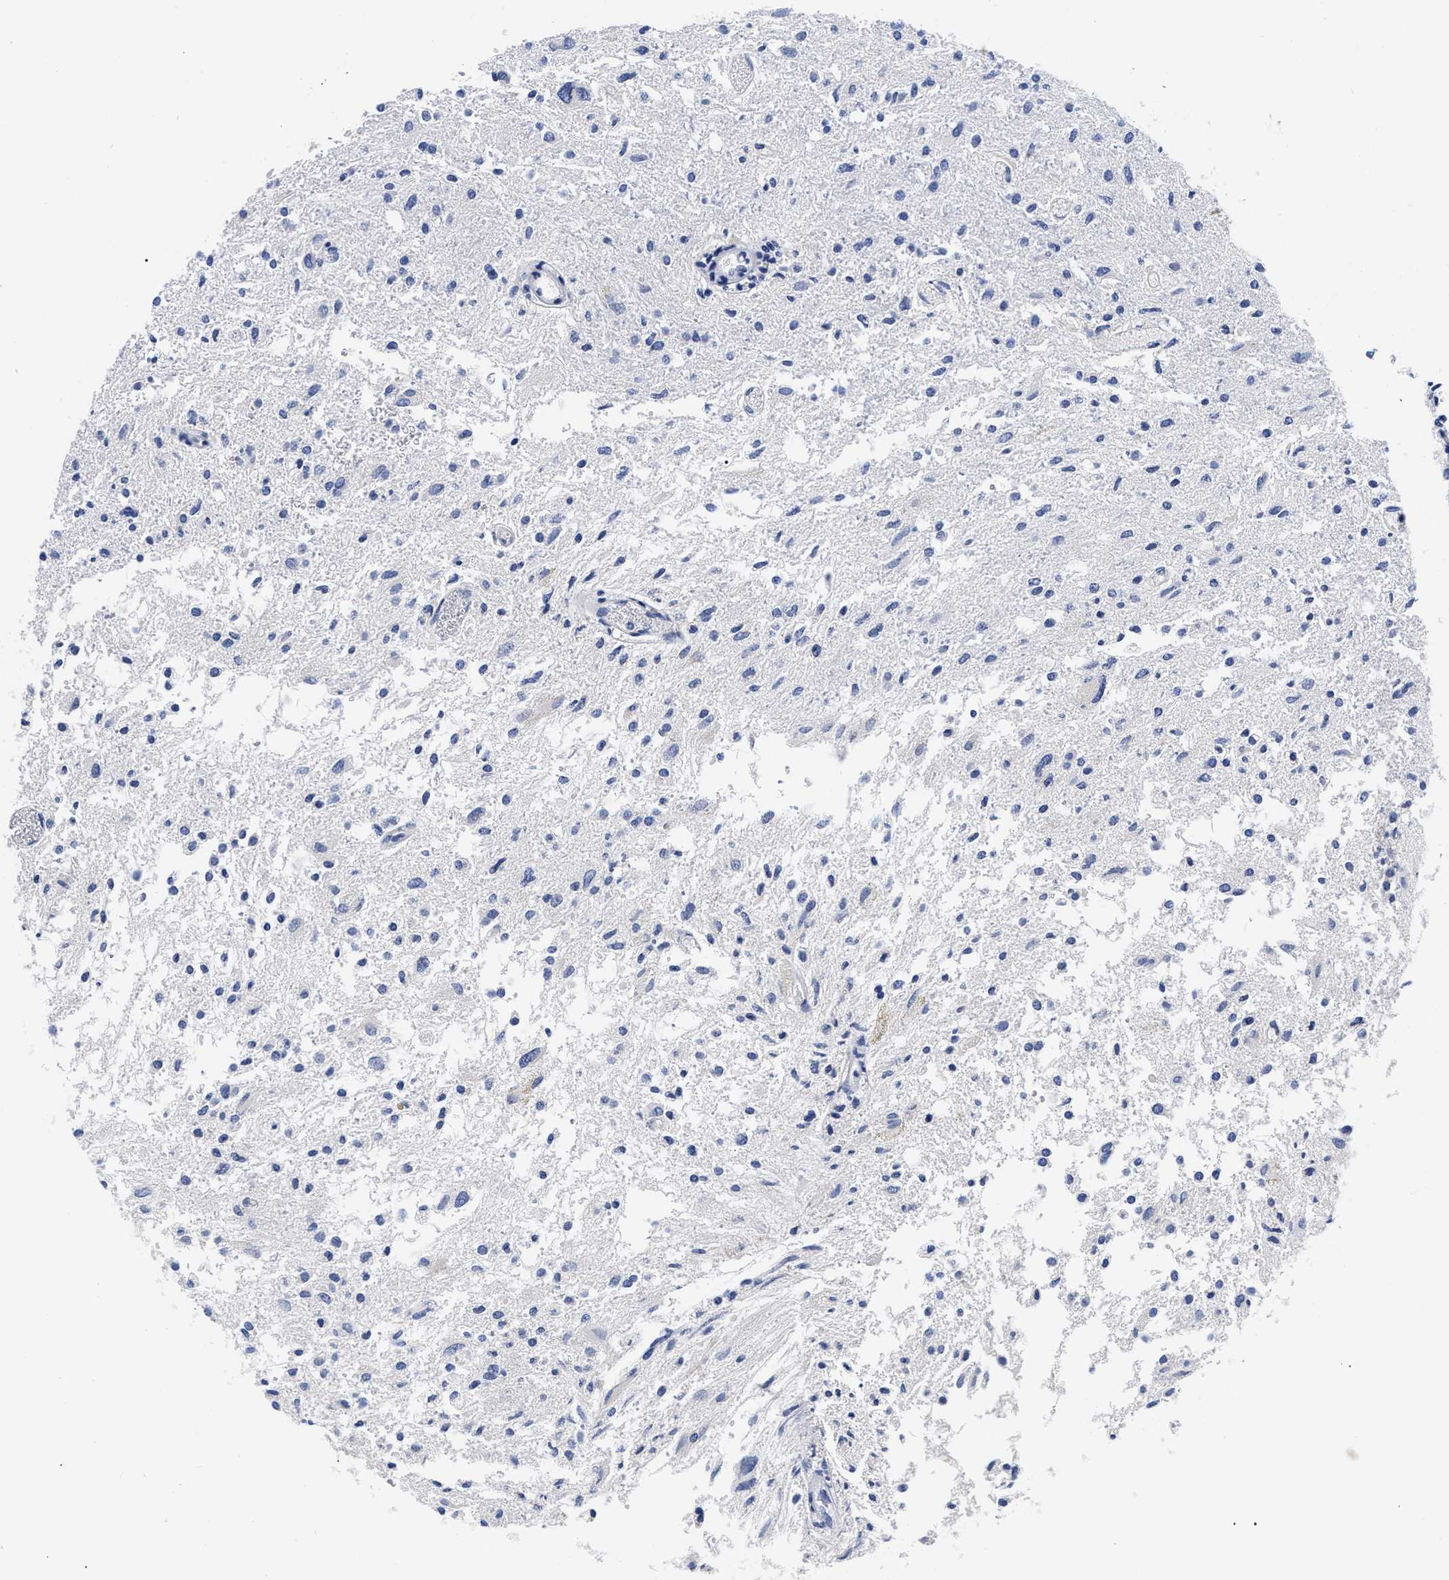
{"staining": {"intensity": "negative", "quantity": "none", "location": "none"}, "tissue": "glioma", "cell_type": "Tumor cells", "image_type": "cancer", "snomed": [{"axis": "morphology", "description": "Glioma, malignant, High grade"}, {"axis": "topography", "description": "Brain"}], "caption": "A histopathology image of human malignant glioma (high-grade) is negative for staining in tumor cells.", "gene": "CFAP298", "patient": {"sex": "female", "age": 59}}